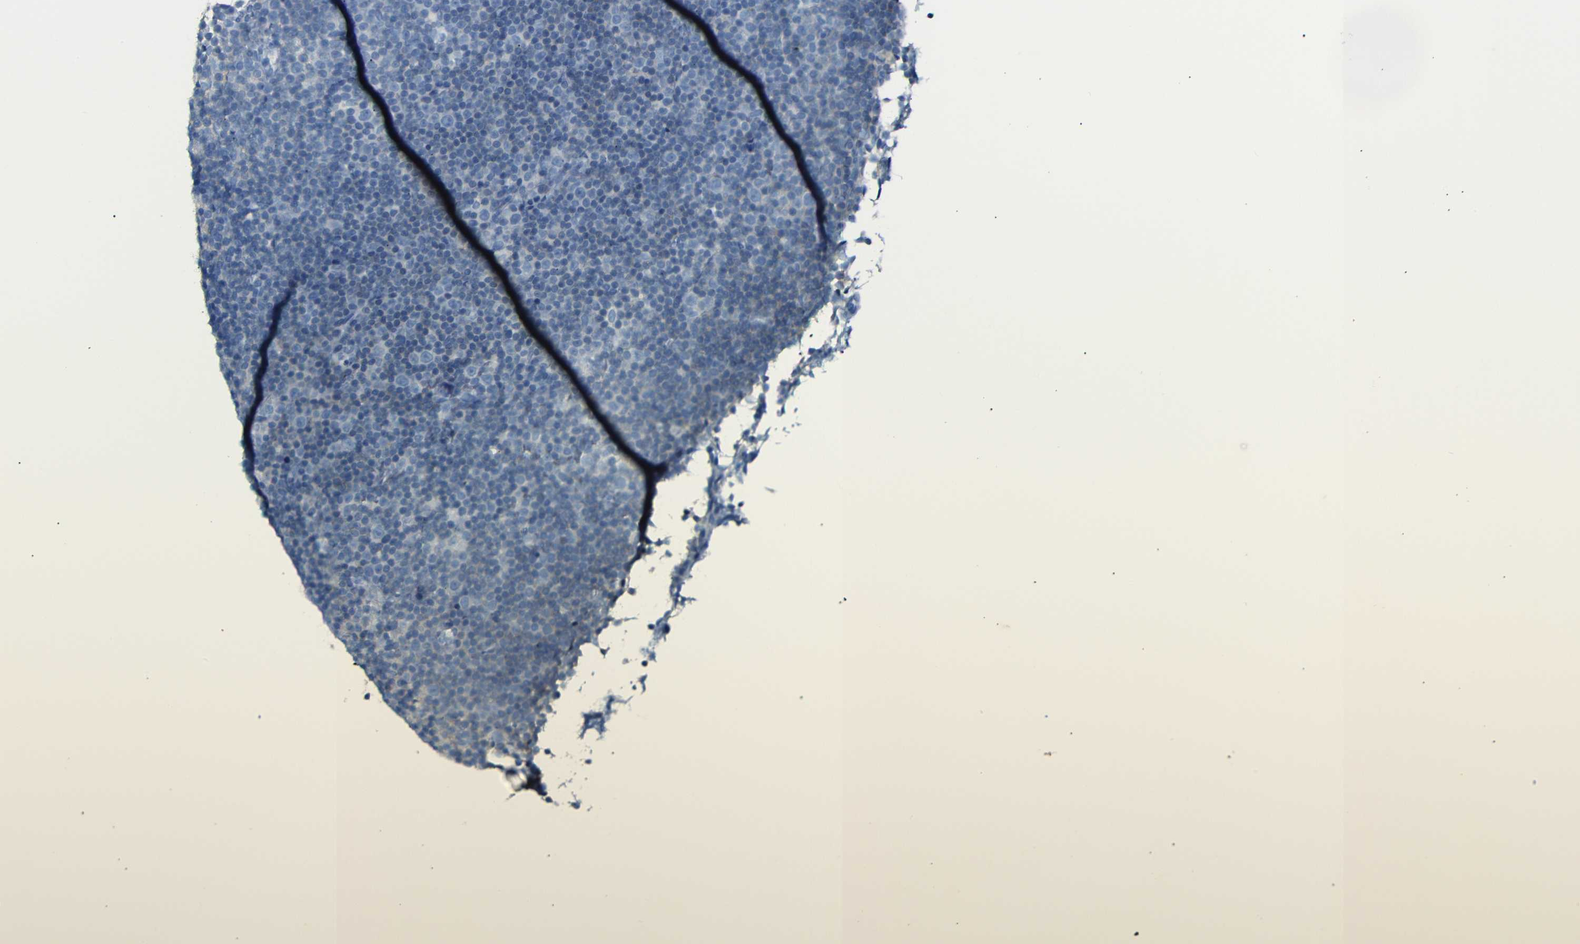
{"staining": {"intensity": "negative", "quantity": "none", "location": "none"}, "tissue": "lymphoma", "cell_type": "Tumor cells", "image_type": "cancer", "snomed": [{"axis": "morphology", "description": "Malignant lymphoma, non-Hodgkin's type, Low grade"}, {"axis": "topography", "description": "Lymph node"}], "caption": "Low-grade malignant lymphoma, non-Hodgkin's type was stained to show a protein in brown. There is no significant expression in tumor cells. The staining was performed using DAB to visualize the protein expression in brown, while the nuclei were stained in blue with hematoxylin (Magnification: 20x).", "gene": "FCRL1", "patient": {"sex": "female", "age": 67}}